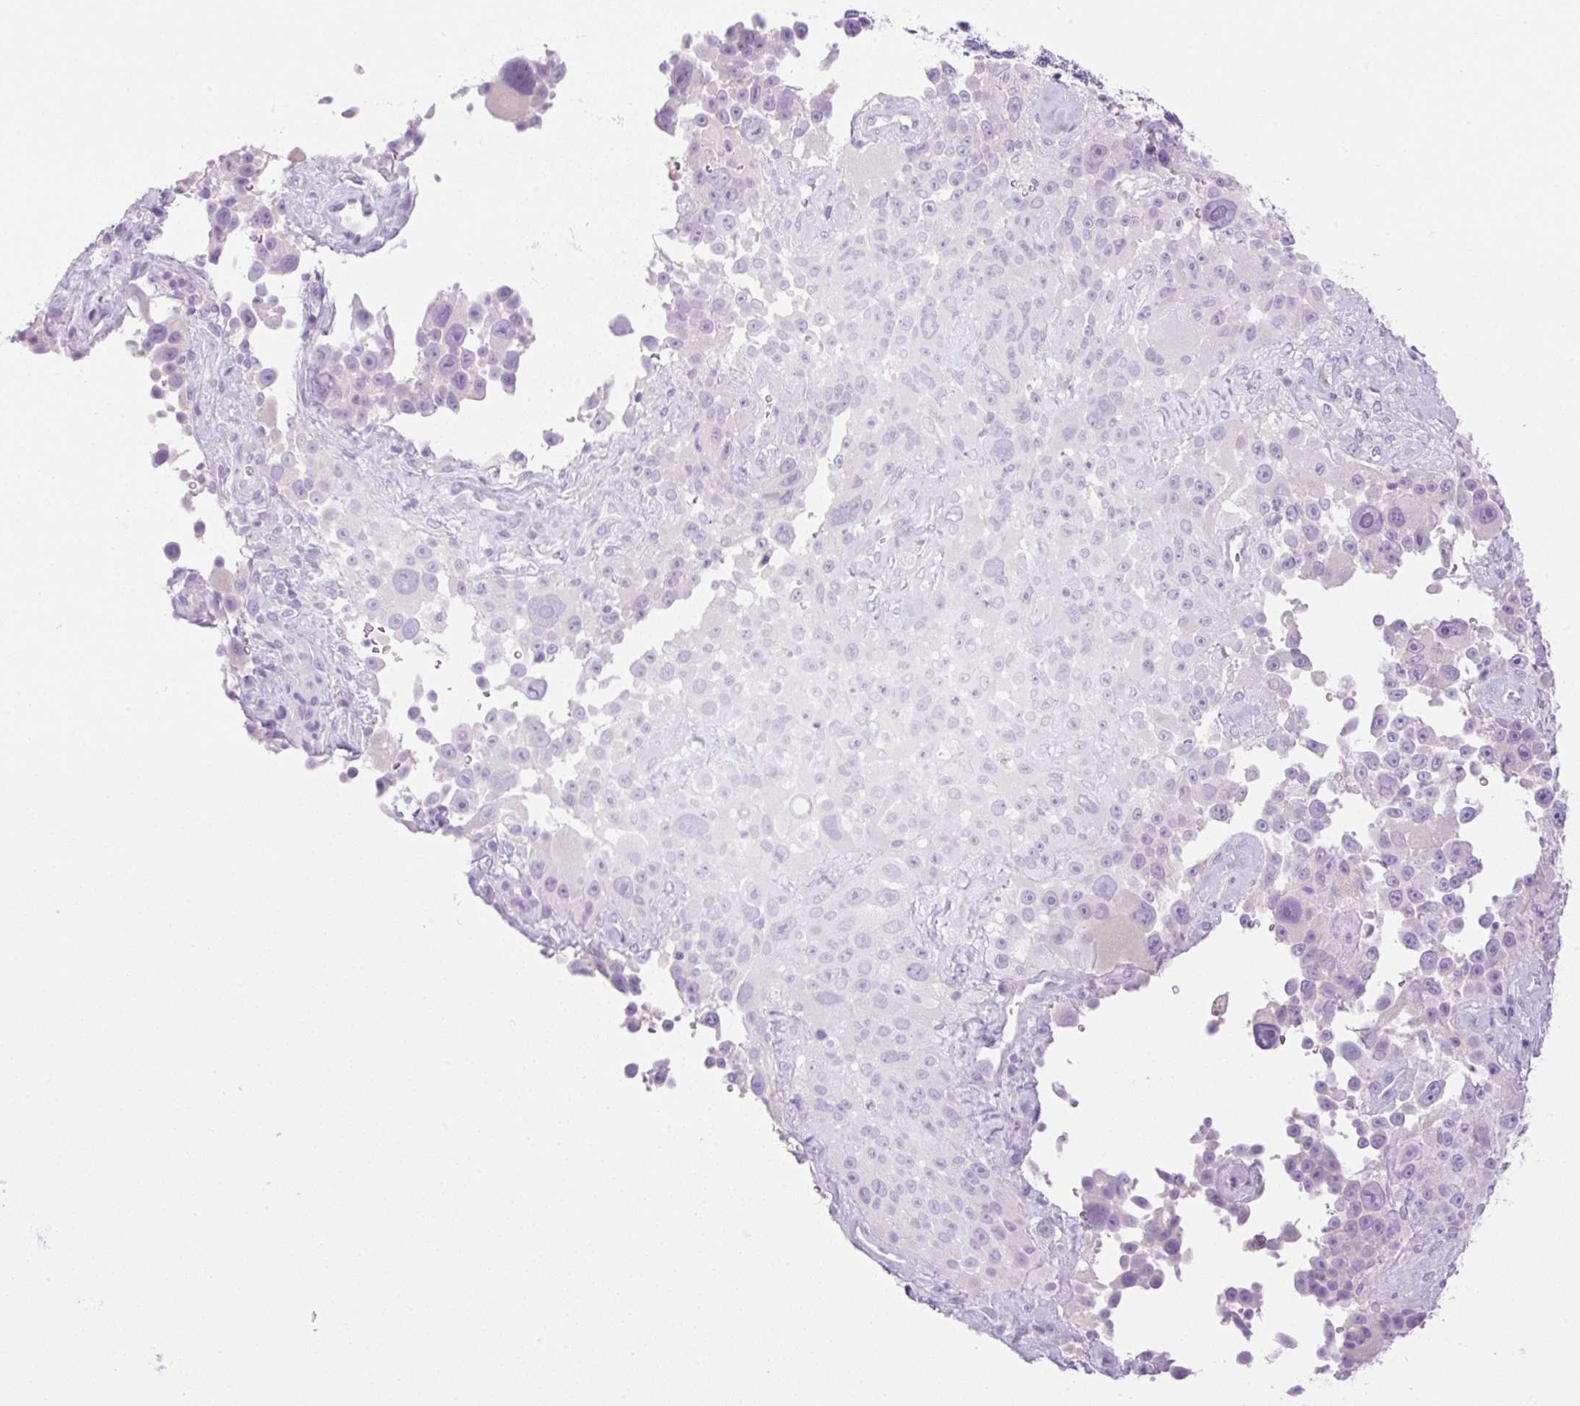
{"staining": {"intensity": "negative", "quantity": "none", "location": "none"}, "tissue": "melanoma", "cell_type": "Tumor cells", "image_type": "cancer", "snomed": [{"axis": "morphology", "description": "Malignant melanoma, Metastatic site"}, {"axis": "topography", "description": "Lymph node"}], "caption": "Immunohistochemical staining of human malignant melanoma (metastatic site) displays no significant expression in tumor cells. The staining is performed using DAB (3,3'-diaminobenzidine) brown chromogen with nuclei counter-stained in using hematoxylin.", "gene": "PALM3", "patient": {"sex": "male", "age": 62}}